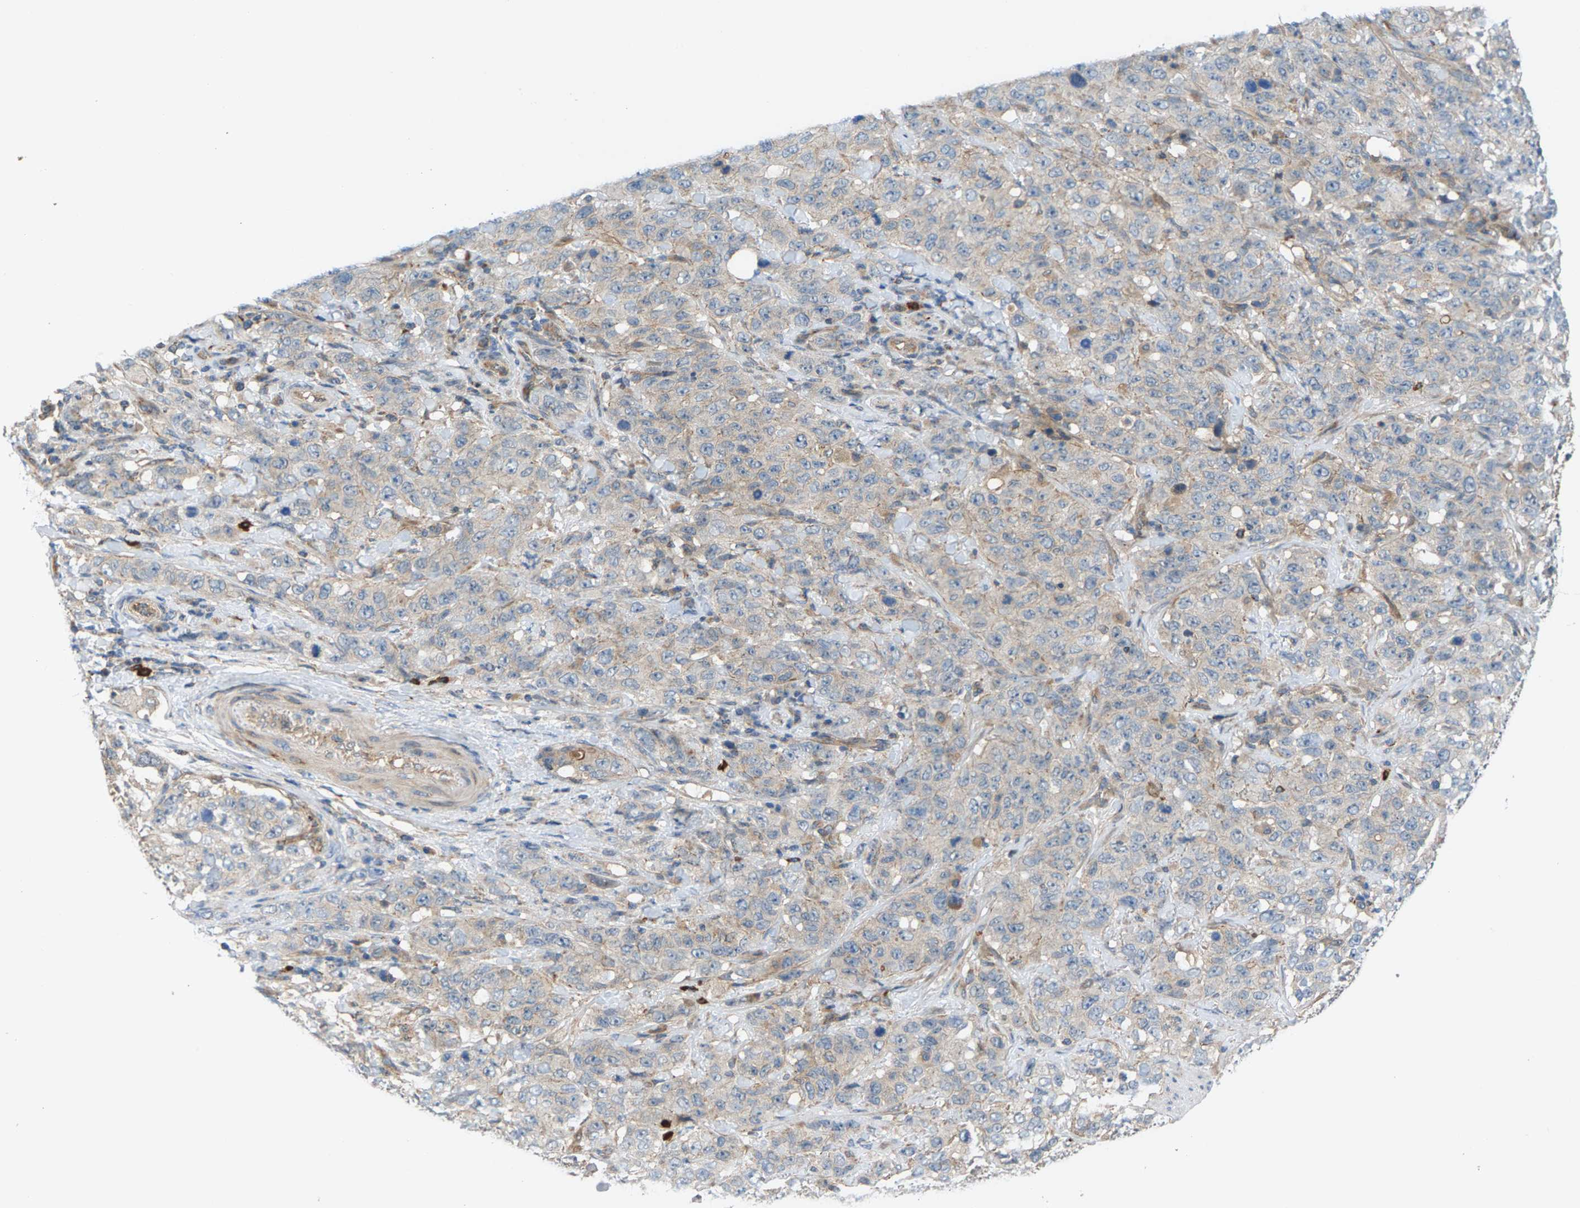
{"staining": {"intensity": "weak", "quantity": "<25%", "location": "cytoplasmic/membranous"}, "tissue": "stomach cancer", "cell_type": "Tumor cells", "image_type": "cancer", "snomed": [{"axis": "morphology", "description": "Adenocarcinoma, NOS"}, {"axis": "topography", "description": "Stomach"}], "caption": "This is an IHC photomicrograph of human adenocarcinoma (stomach). There is no staining in tumor cells.", "gene": "PDCL", "patient": {"sex": "male", "age": 48}}